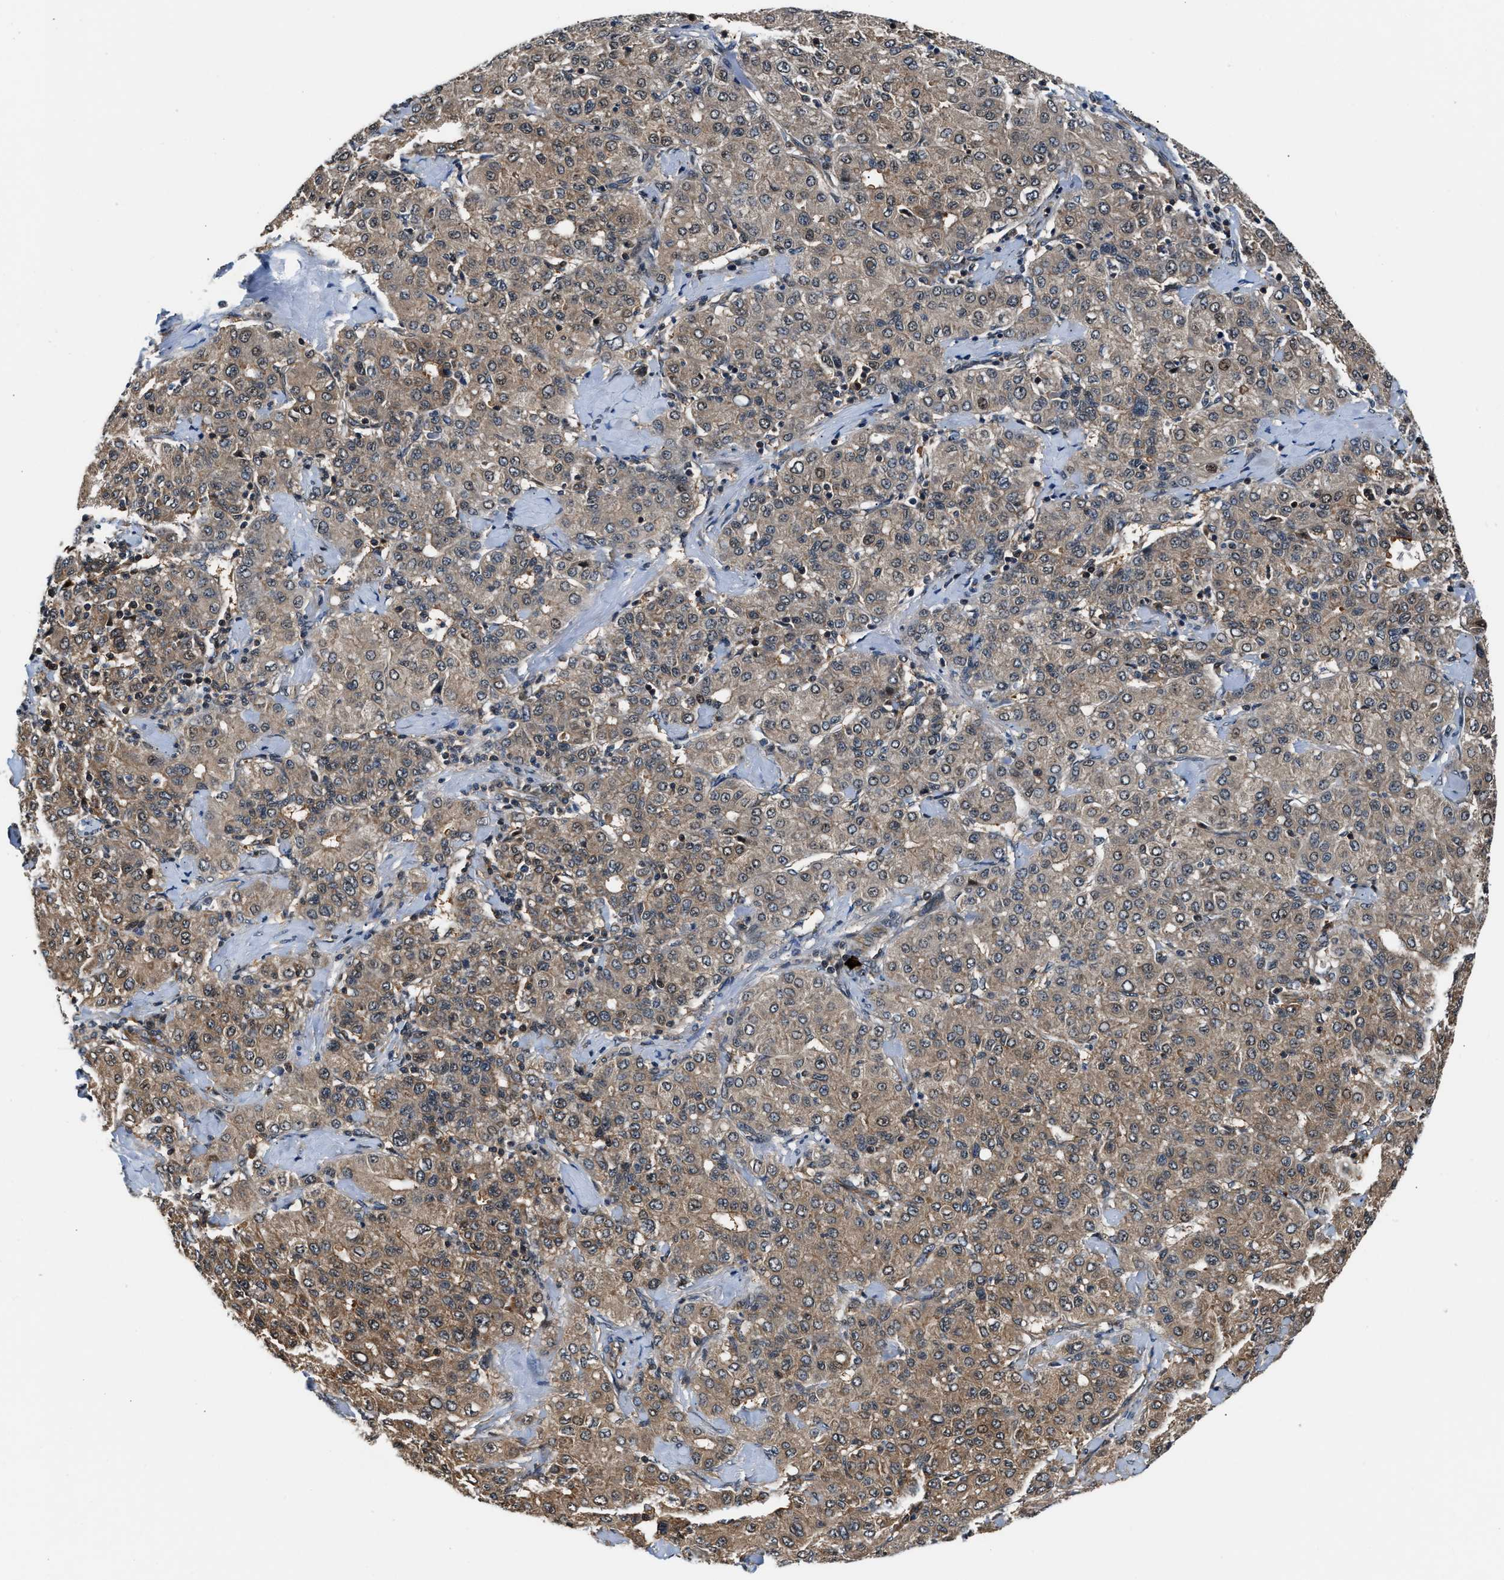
{"staining": {"intensity": "weak", "quantity": "<25%", "location": "cytoplasmic/membranous"}, "tissue": "liver cancer", "cell_type": "Tumor cells", "image_type": "cancer", "snomed": [{"axis": "morphology", "description": "Carcinoma, Hepatocellular, NOS"}, {"axis": "topography", "description": "Liver"}], "caption": "High power microscopy histopathology image of an immunohistochemistry photomicrograph of liver cancer, revealing no significant staining in tumor cells.", "gene": "TUT7", "patient": {"sex": "male", "age": 65}}